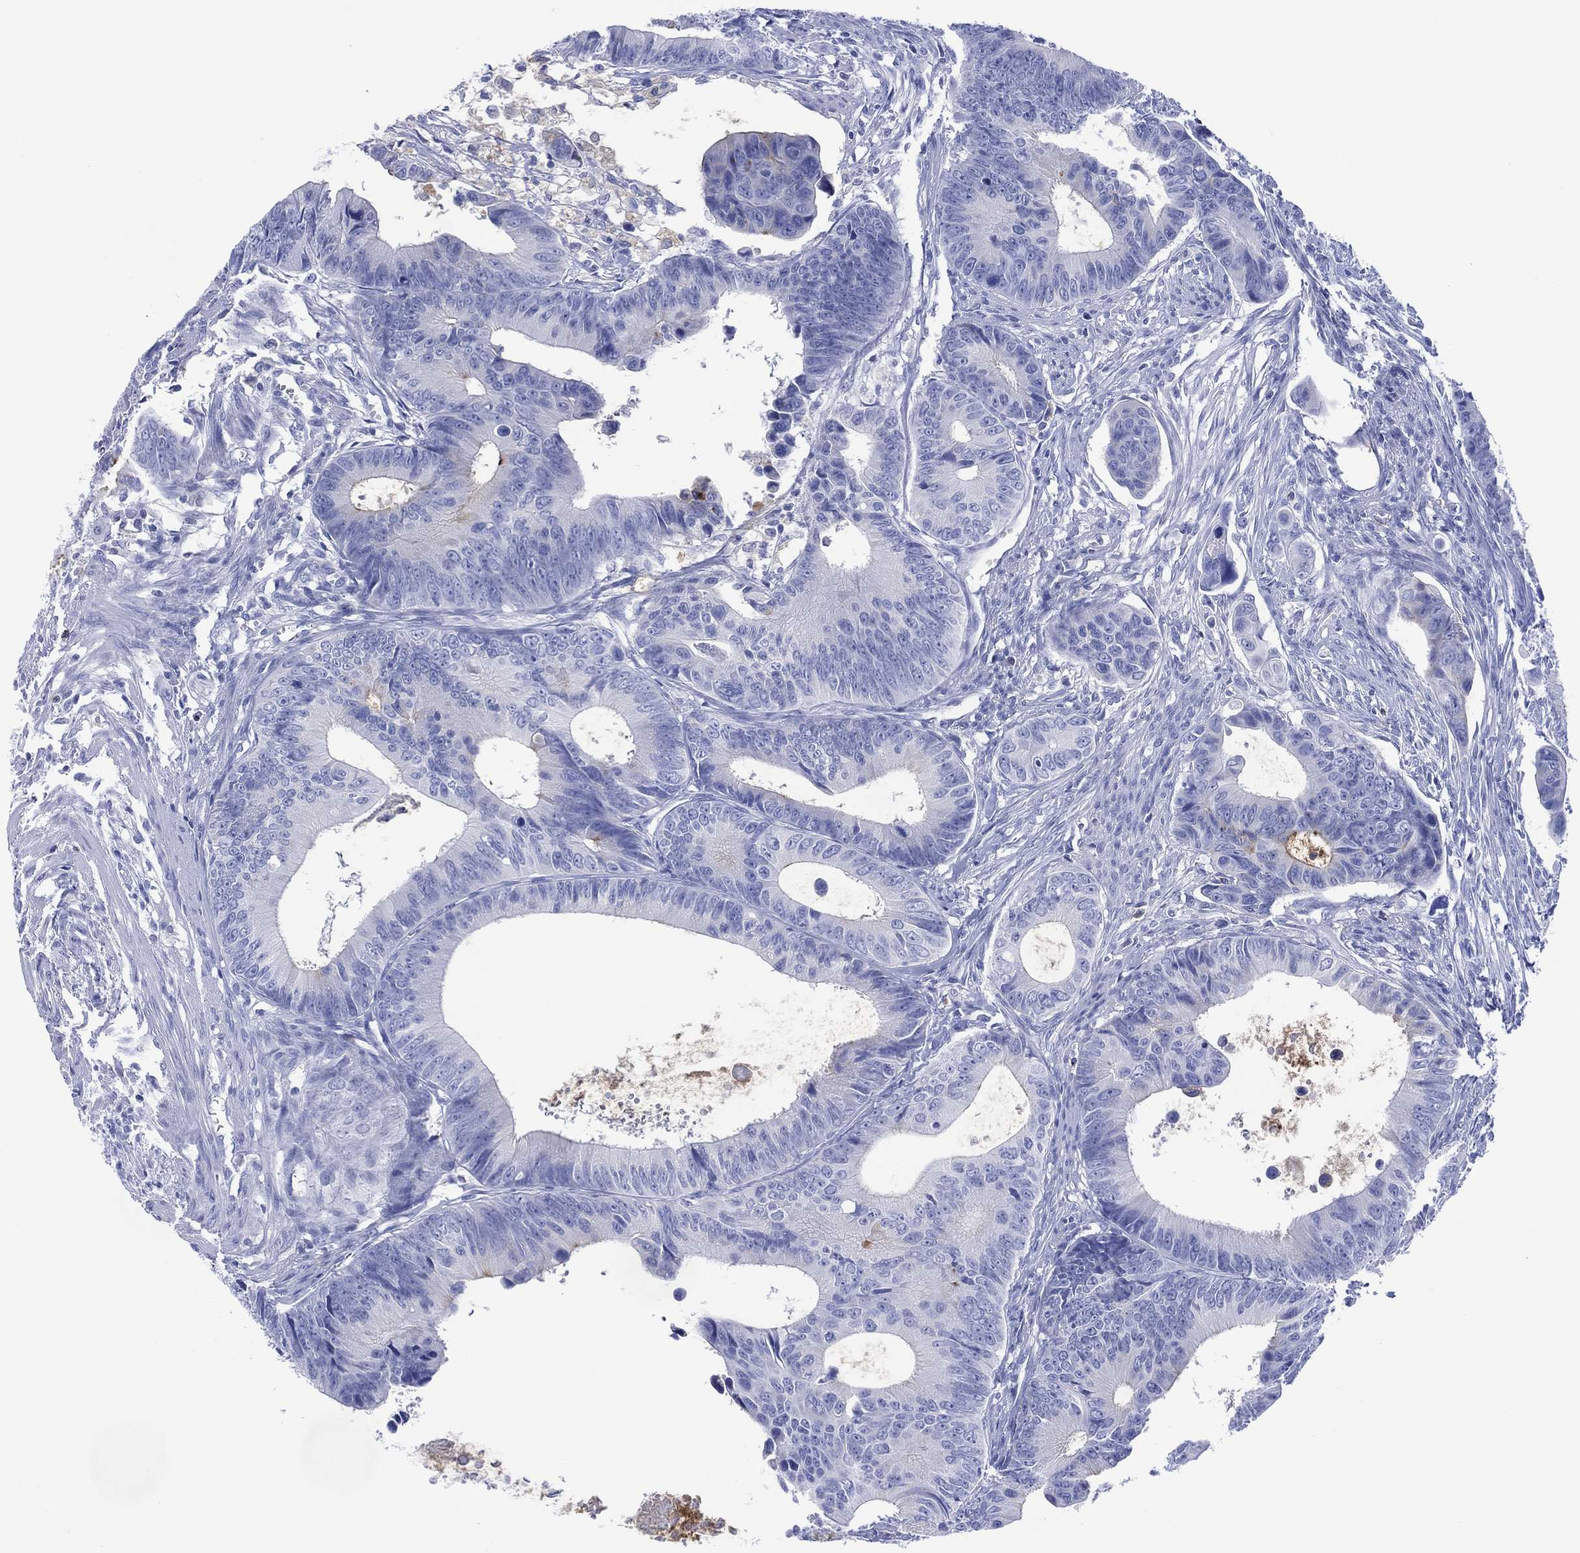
{"staining": {"intensity": "negative", "quantity": "none", "location": "none"}, "tissue": "colorectal cancer", "cell_type": "Tumor cells", "image_type": "cancer", "snomed": [{"axis": "morphology", "description": "Adenocarcinoma, NOS"}, {"axis": "topography", "description": "Colon"}], "caption": "Human adenocarcinoma (colorectal) stained for a protein using immunohistochemistry shows no expression in tumor cells.", "gene": "DPP4", "patient": {"sex": "female", "age": 87}}